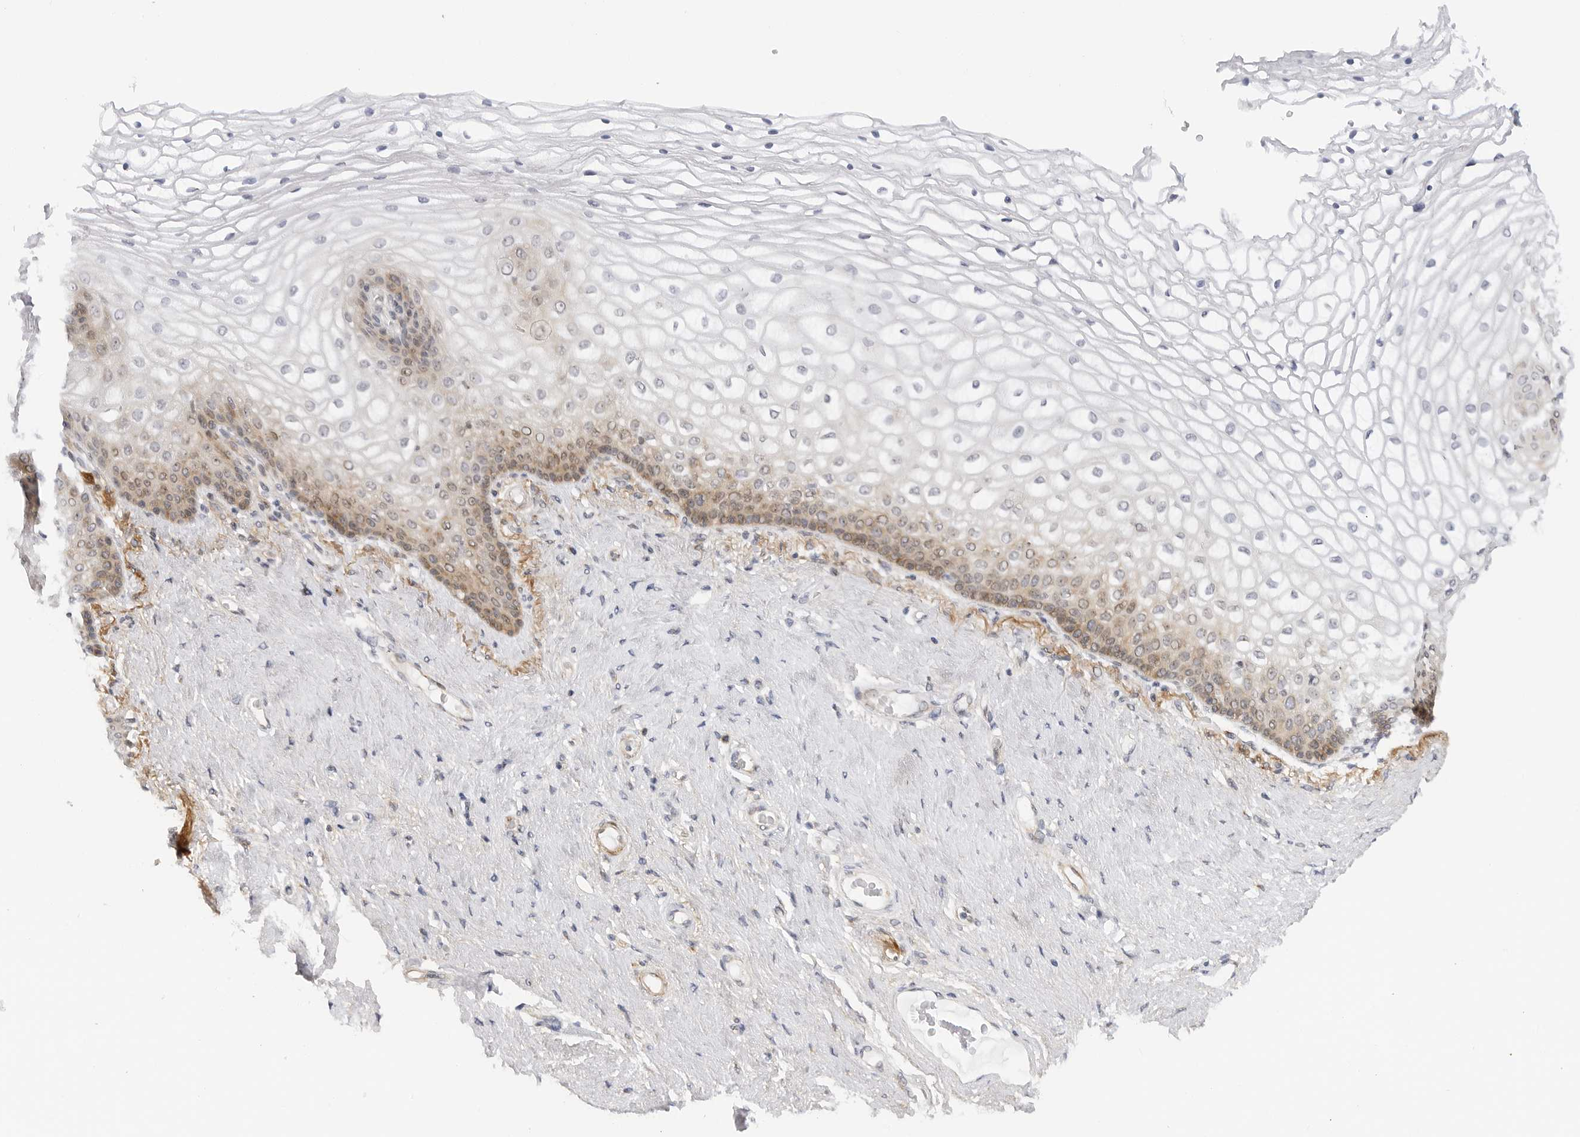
{"staining": {"intensity": "moderate", "quantity": "<25%", "location": "cytoplasmic/membranous"}, "tissue": "vagina", "cell_type": "Squamous epithelial cells", "image_type": "normal", "snomed": [{"axis": "morphology", "description": "Normal tissue, NOS"}, {"axis": "topography", "description": "Vagina"}], "caption": "Immunohistochemistry (IHC) (DAB) staining of normal human vagina displays moderate cytoplasmic/membranous protein staining in approximately <25% of squamous epithelial cells.", "gene": "MAP2K5", "patient": {"sex": "female", "age": 60}}